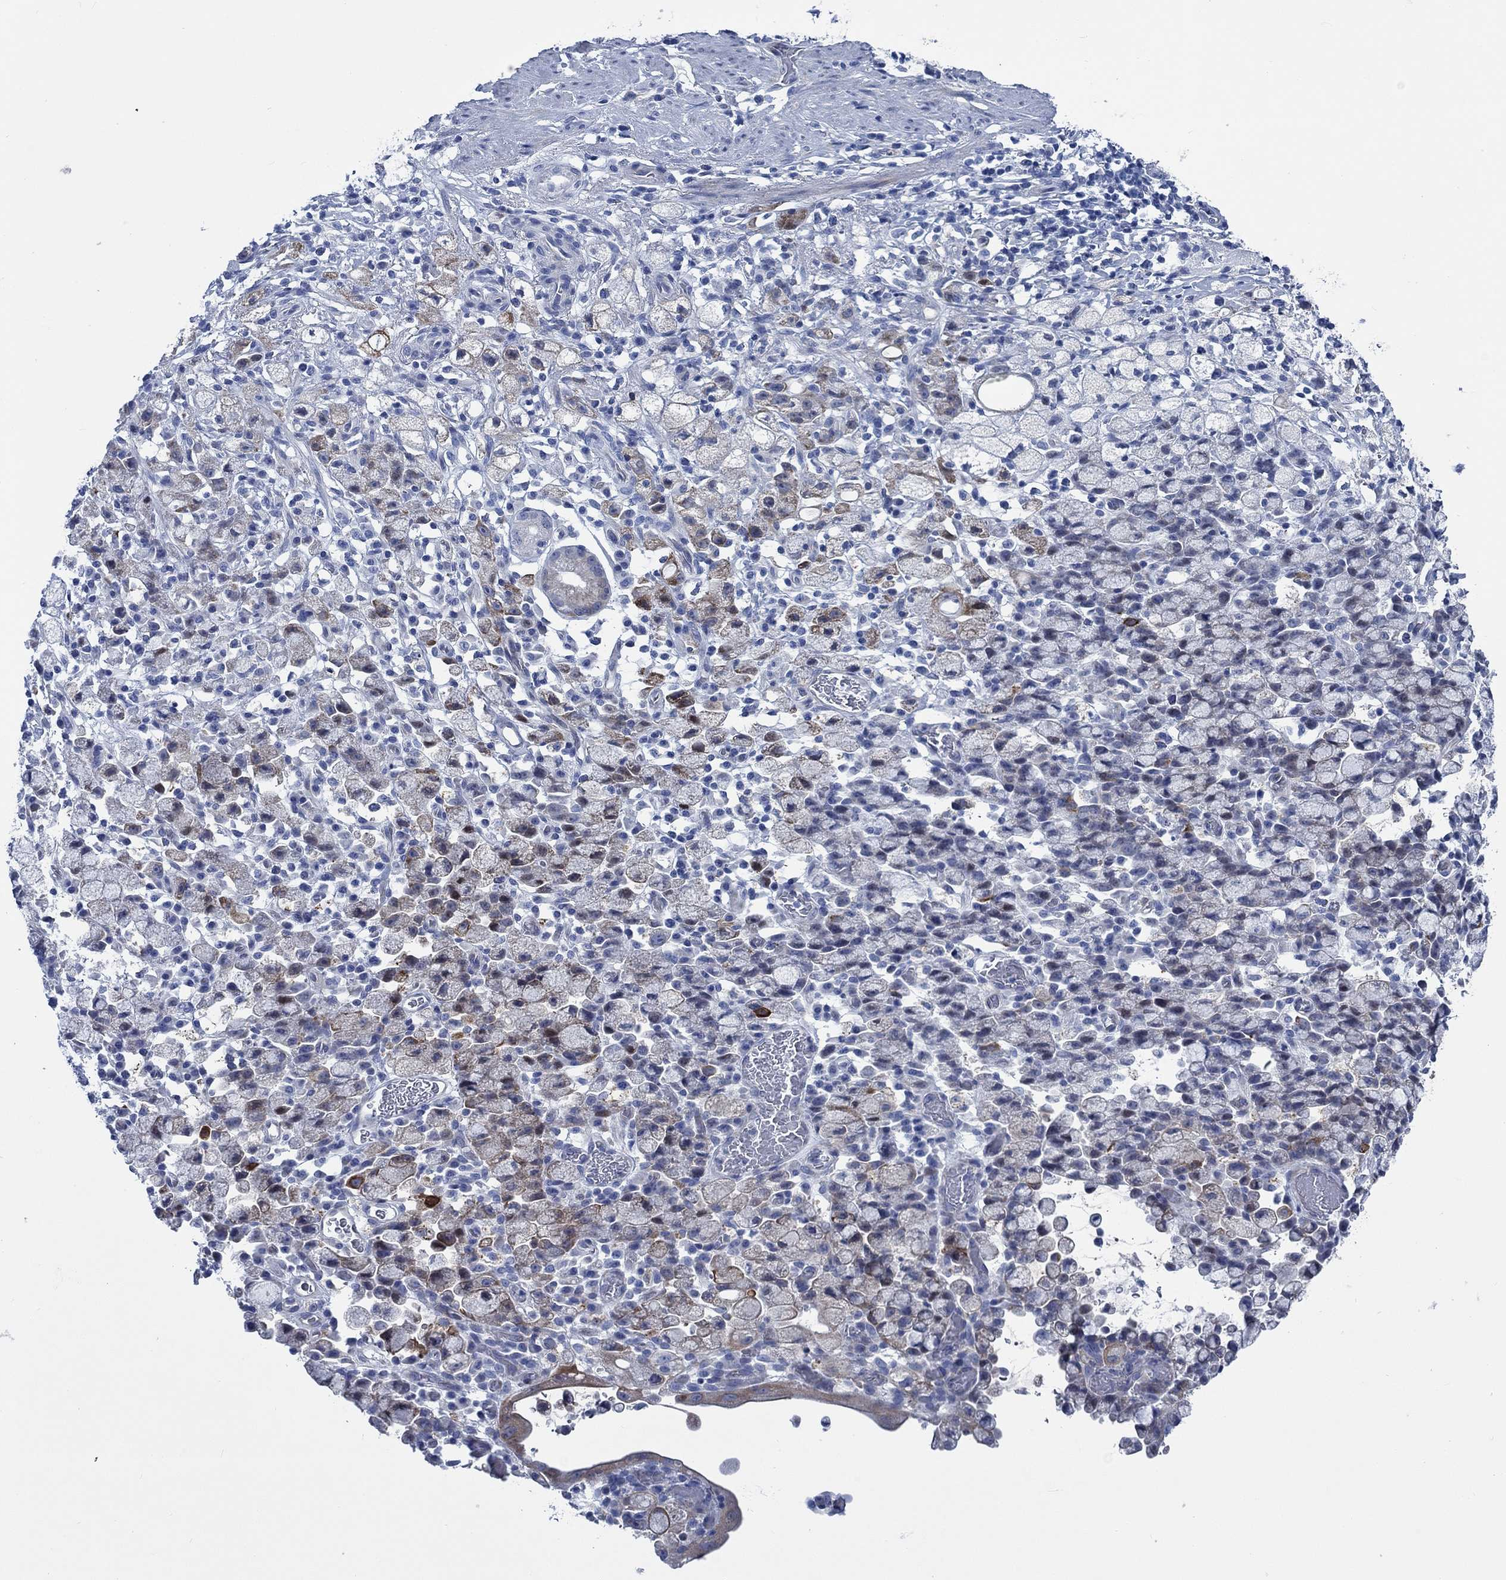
{"staining": {"intensity": "moderate", "quantity": "<25%", "location": "cytoplasmic/membranous"}, "tissue": "stomach cancer", "cell_type": "Tumor cells", "image_type": "cancer", "snomed": [{"axis": "morphology", "description": "Adenocarcinoma, NOS"}, {"axis": "topography", "description": "Stomach"}], "caption": "This photomicrograph shows immunohistochemistry staining of stomach cancer, with low moderate cytoplasmic/membranous expression in approximately <25% of tumor cells.", "gene": "SVEP1", "patient": {"sex": "male", "age": 58}}